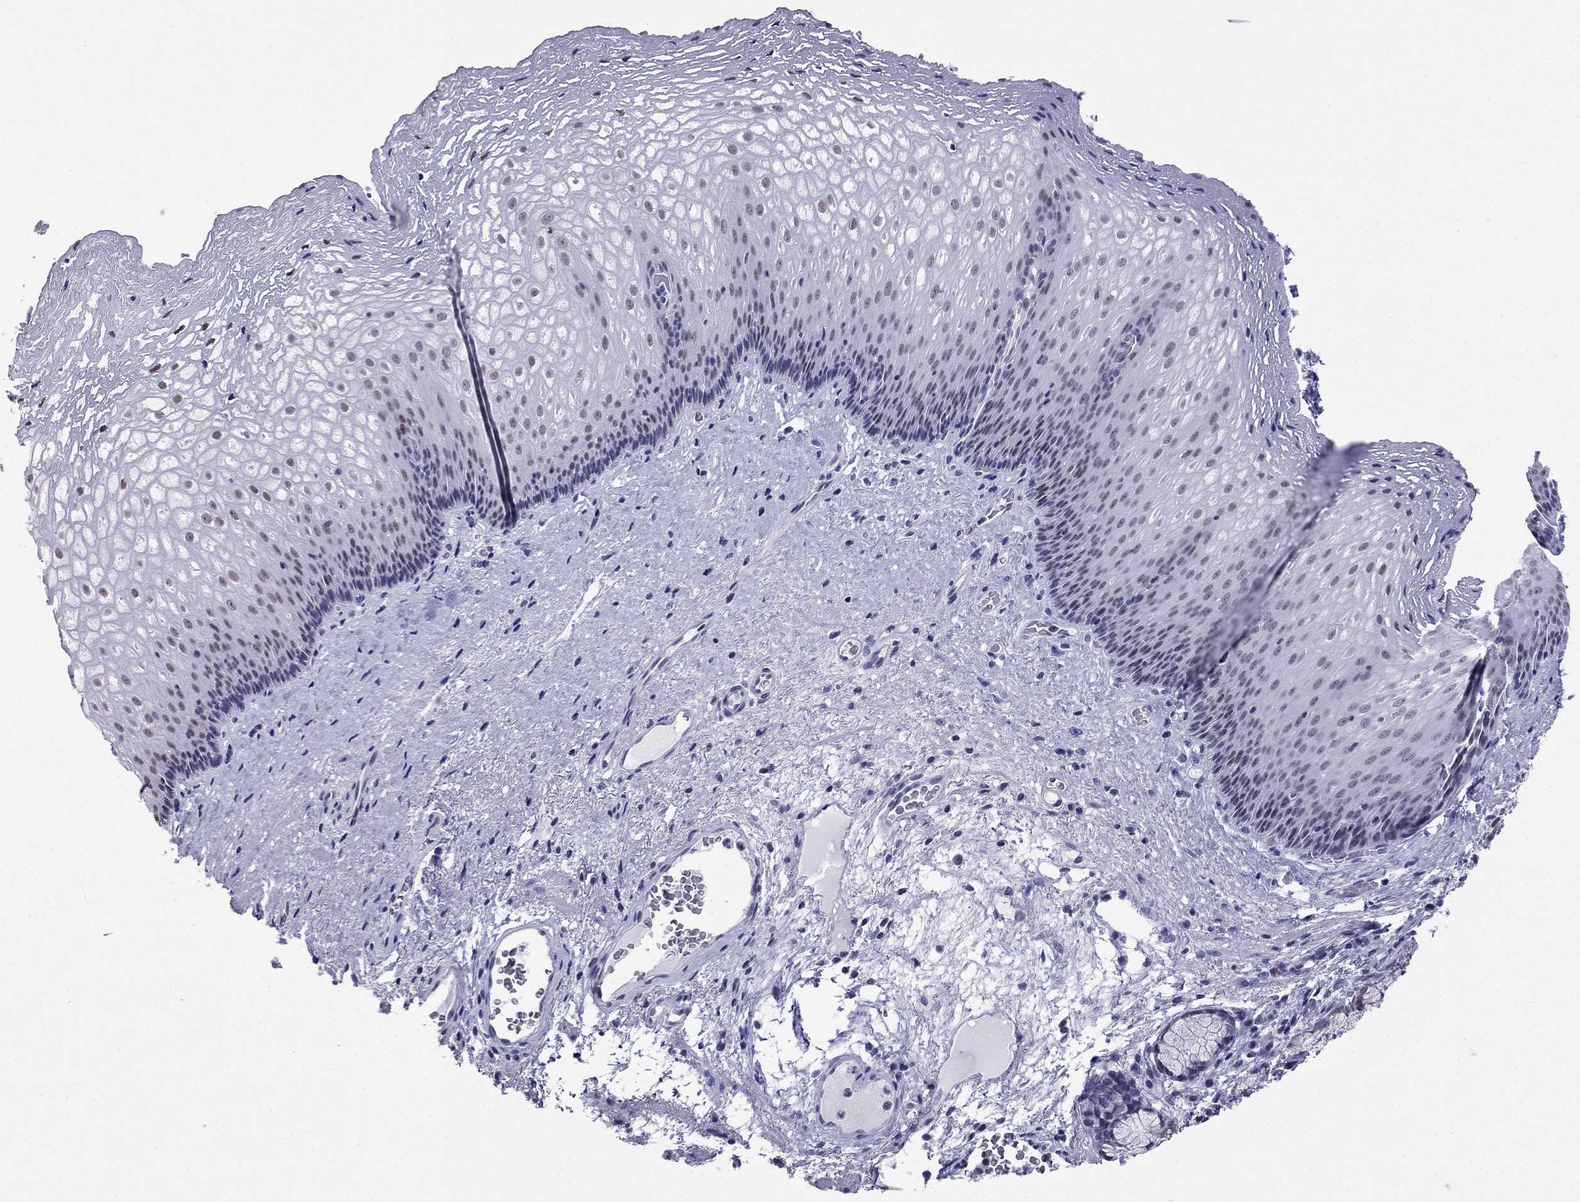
{"staining": {"intensity": "weak", "quantity": "25%-75%", "location": "nuclear"}, "tissue": "esophagus", "cell_type": "Squamous epithelial cells", "image_type": "normal", "snomed": [{"axis": "morphology", "description": "Normal tissue, NOS"}, {"axis": "topography", "description": "Esophagus"}], "caption": "Protein analysis of unremarkable esophagus shows weak nuclear positivity in about 25%-75% of squamous epithelial cells. (brown staining indicates protein expression, while blue staining denotes nuclei).", "gene": "PPM1G", "patient": {"sex": "male", "age": 76}}